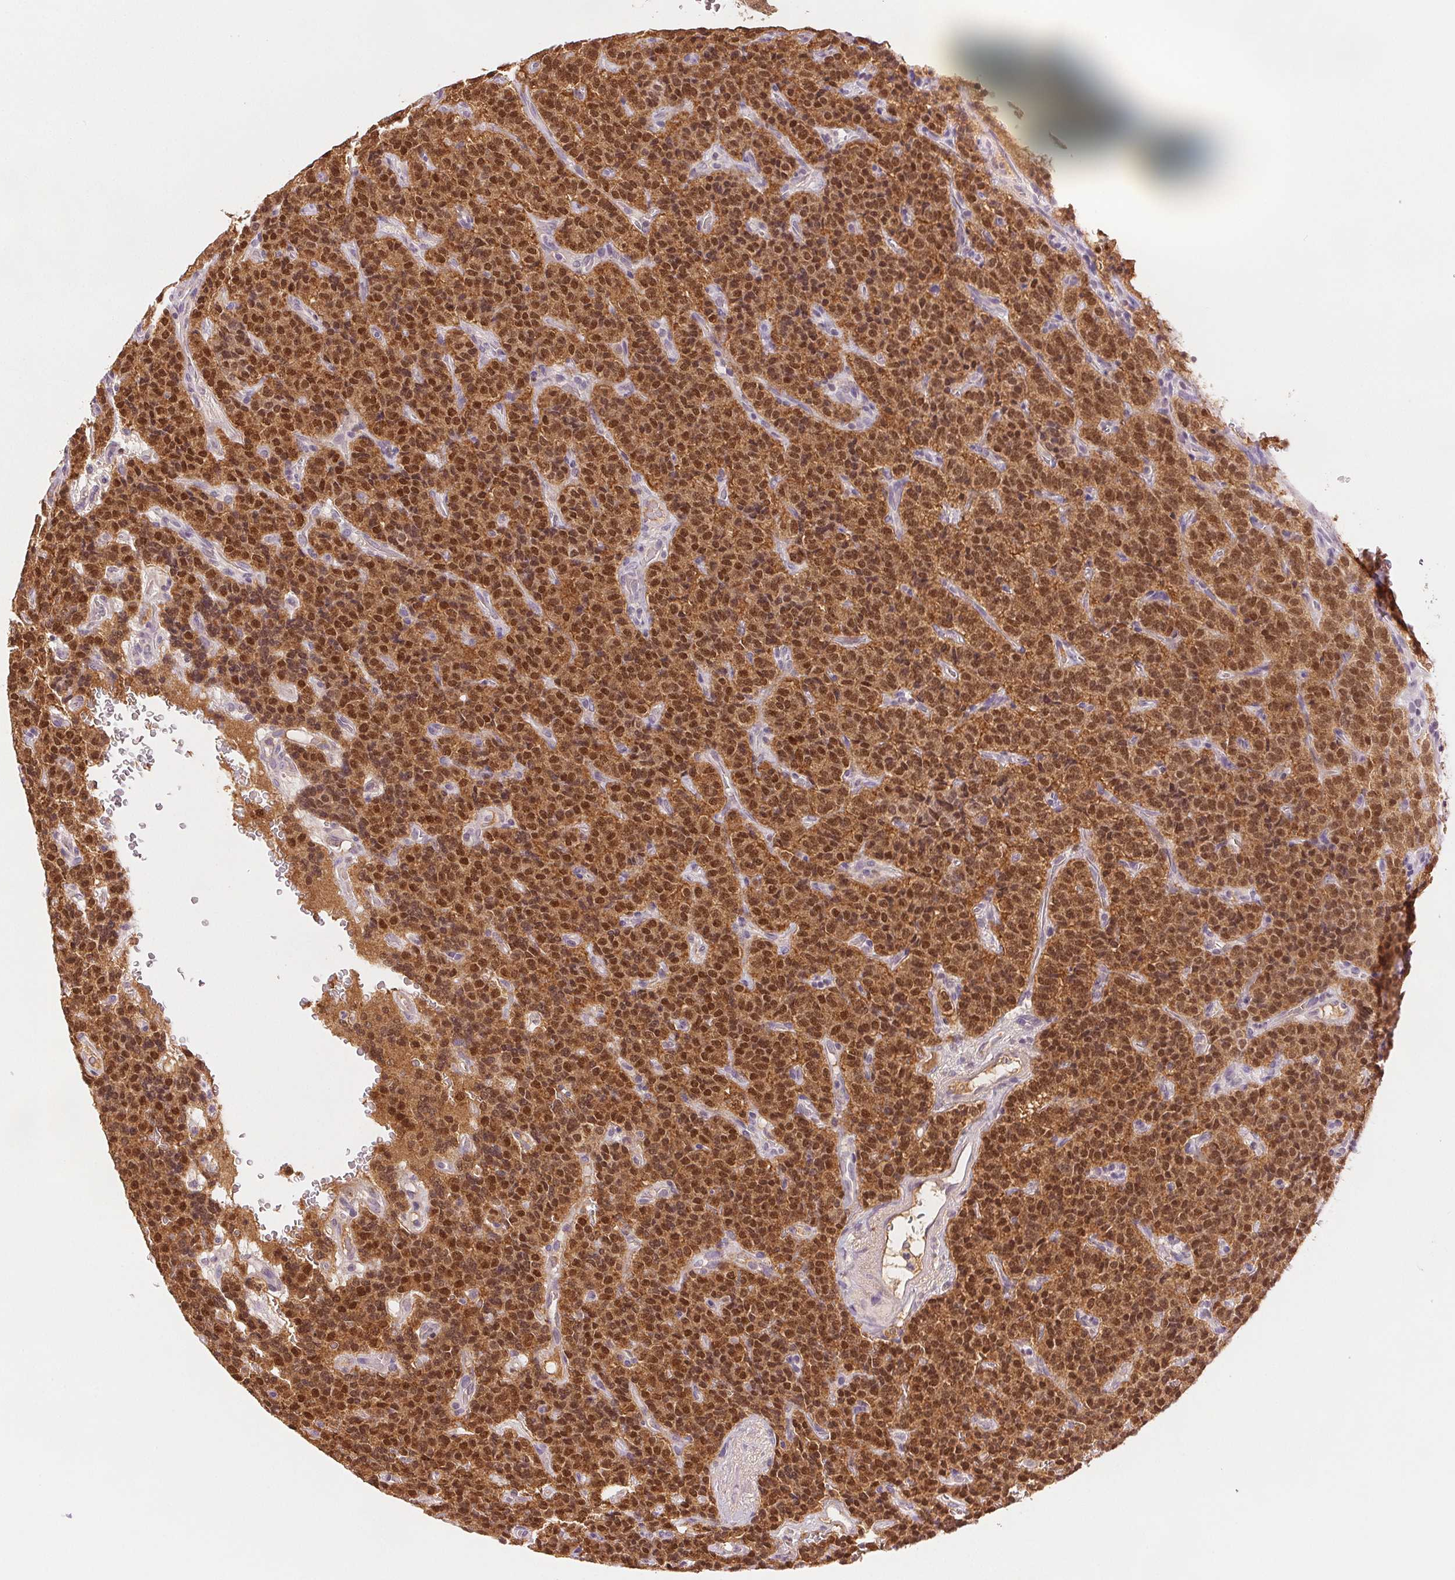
{"staining": {"intensity": "moderate", "quantity": ">75%", "location": "cytoplasmic/membranous,nuclear"}, "tissue": "carcinoid", "cell_type": "Tumor cells", "image_type": "cancer", "snomed": [{"axis": "morphology", "description": "Carcinoid, malignant, NOS"}, {"axis": "topography", "description": "Pancreas"}], "caption": "Malignant carcinoid tissue shows moderate cytoplasmic/membranous and nuclear expression in about >75% of tumor cells", "gene": "SCGN", "patient": {"sex": "male", "age": 36}}